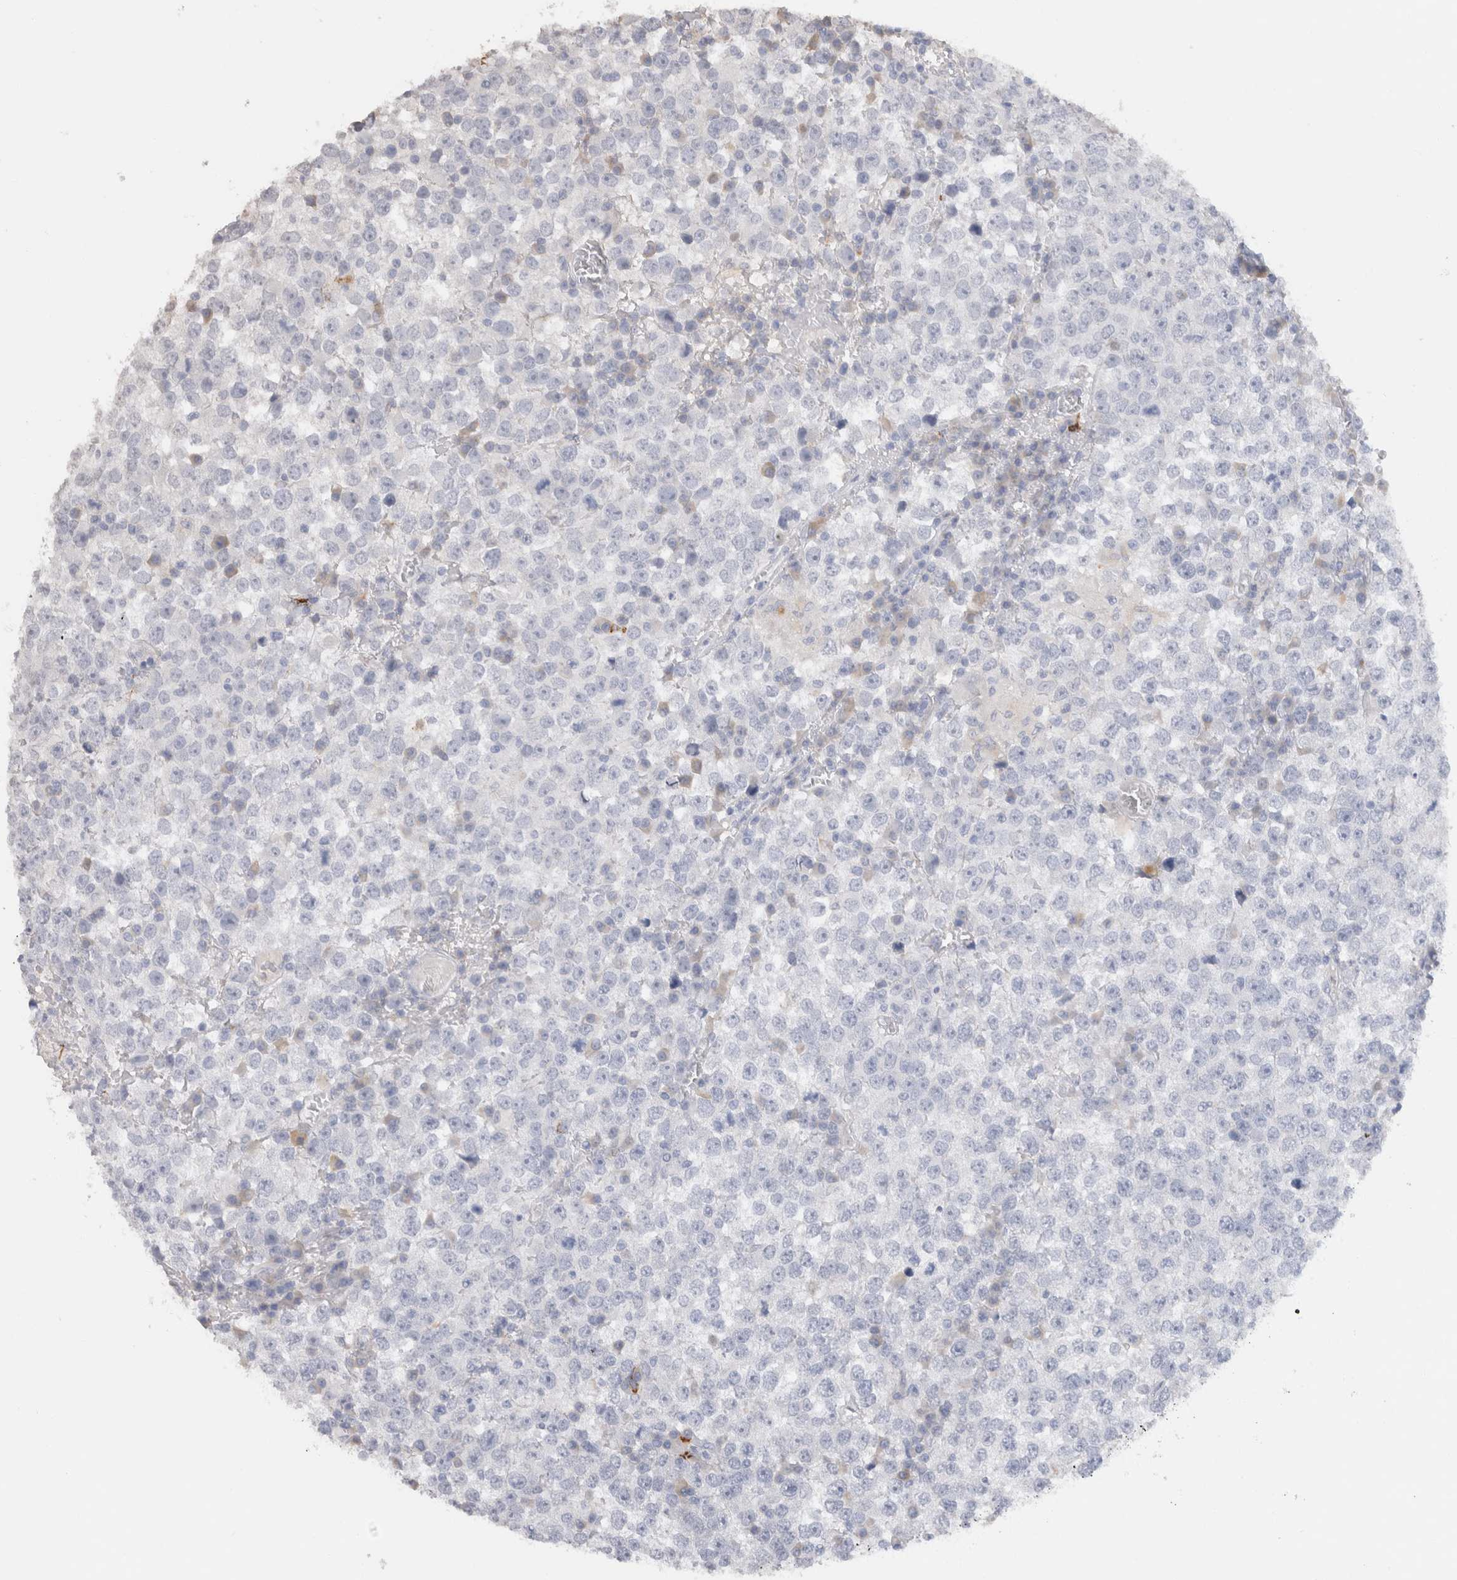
{"staining": {"intensity": "negative", "quantity": "none", "location": "none"}, "tissue": "testis cancer", "cell_type": "Tumor cells", "image_type": "cancer", "snomed": [{"axis": "morphology", "description": "Seminoma, NOS"}, {"axis": "topography", "description": "Testis"}], "caption": "The image shows no significant positivity in tumor cells of seminoma (testis).", "gene": "LAMP3", "patient": {"sex": "male", "age": 65}}